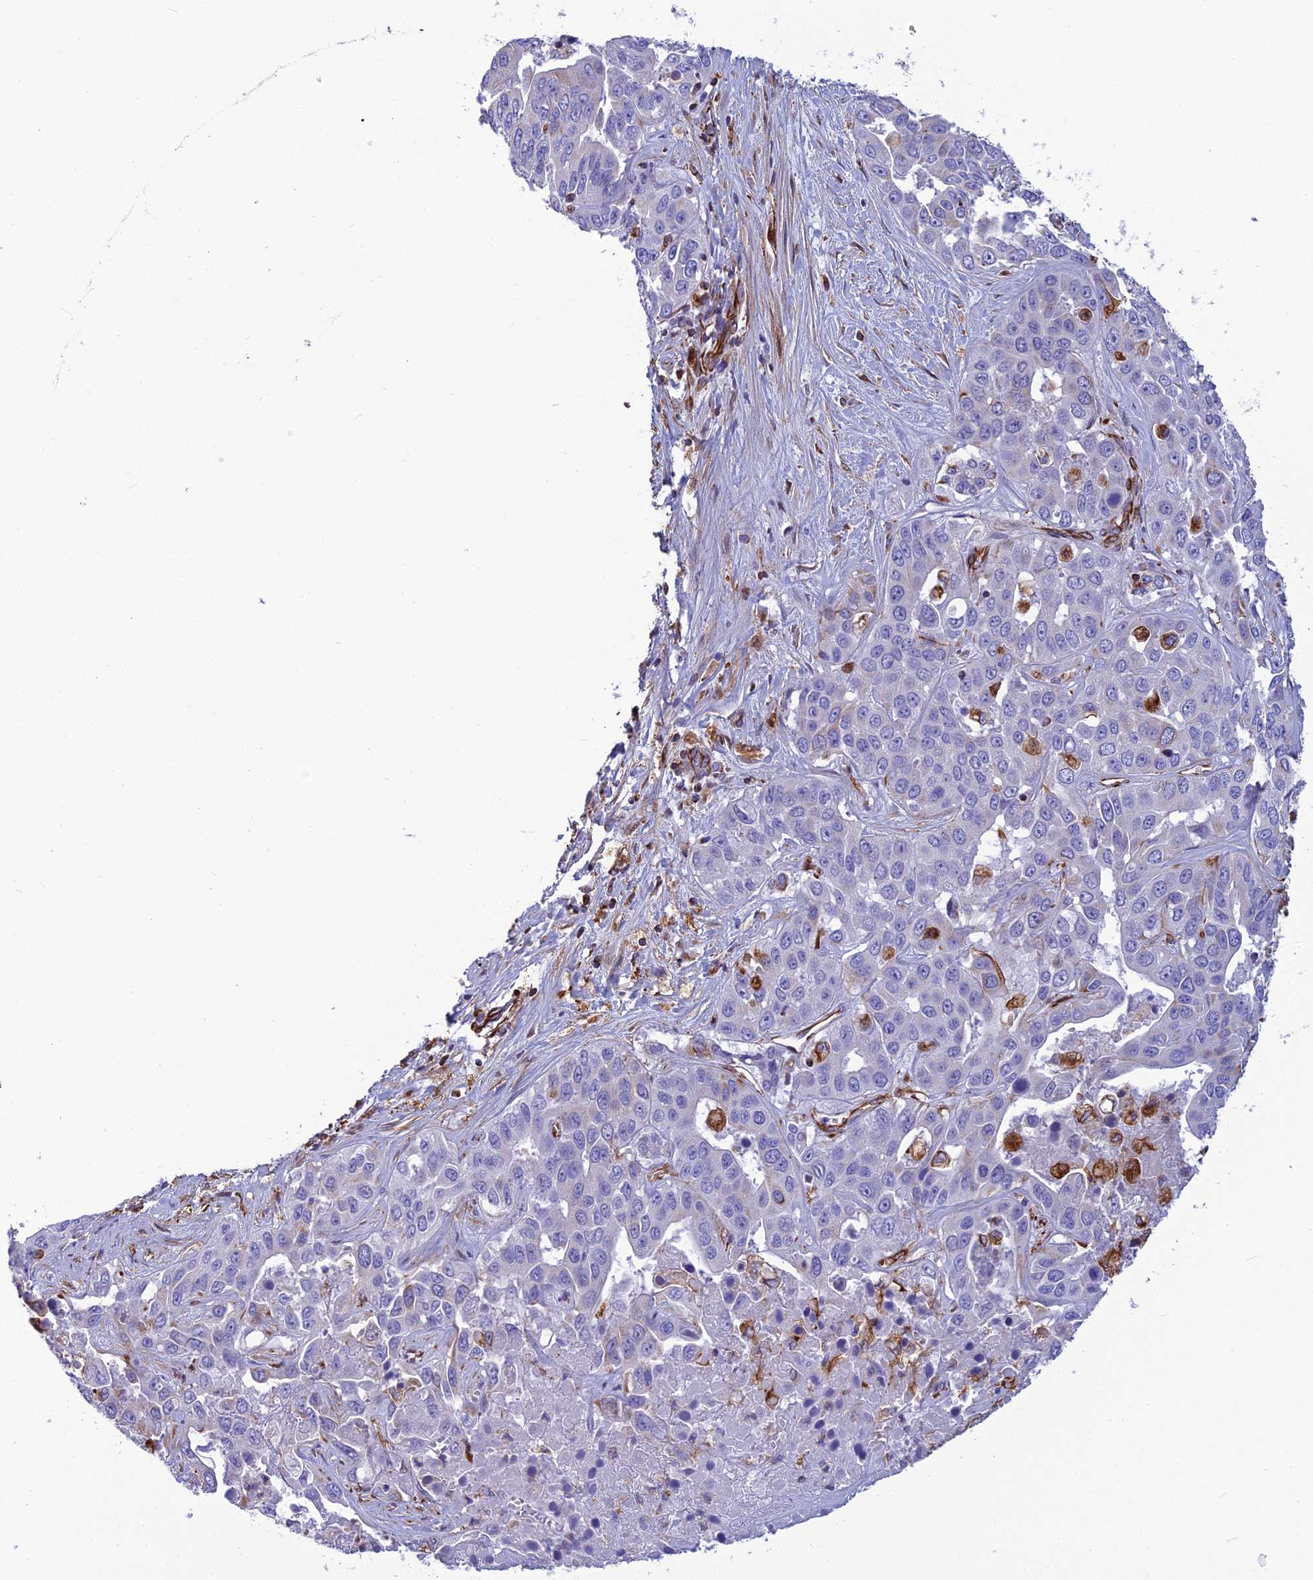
{"staining": {"intensity": "negative", "quantity": "none", "location": "none"}, "tissue": "liver cancer", "cell_type": "Tumor cells", "image_type": "cancer", "snomed": [{"axis": "morphology", "description": "Cholangiocarcinoma"}, {"axis": "topography", "description": "Liver"}], "caption": "IHC histopathology image of neoplastic tissue: human liver cancer (cholangiocarcinoma) stained with DAB exhibits no significant protein expression in tumor cells.", "gene": "FBXL20", "patient": {"sex": "female", "age": 52}}